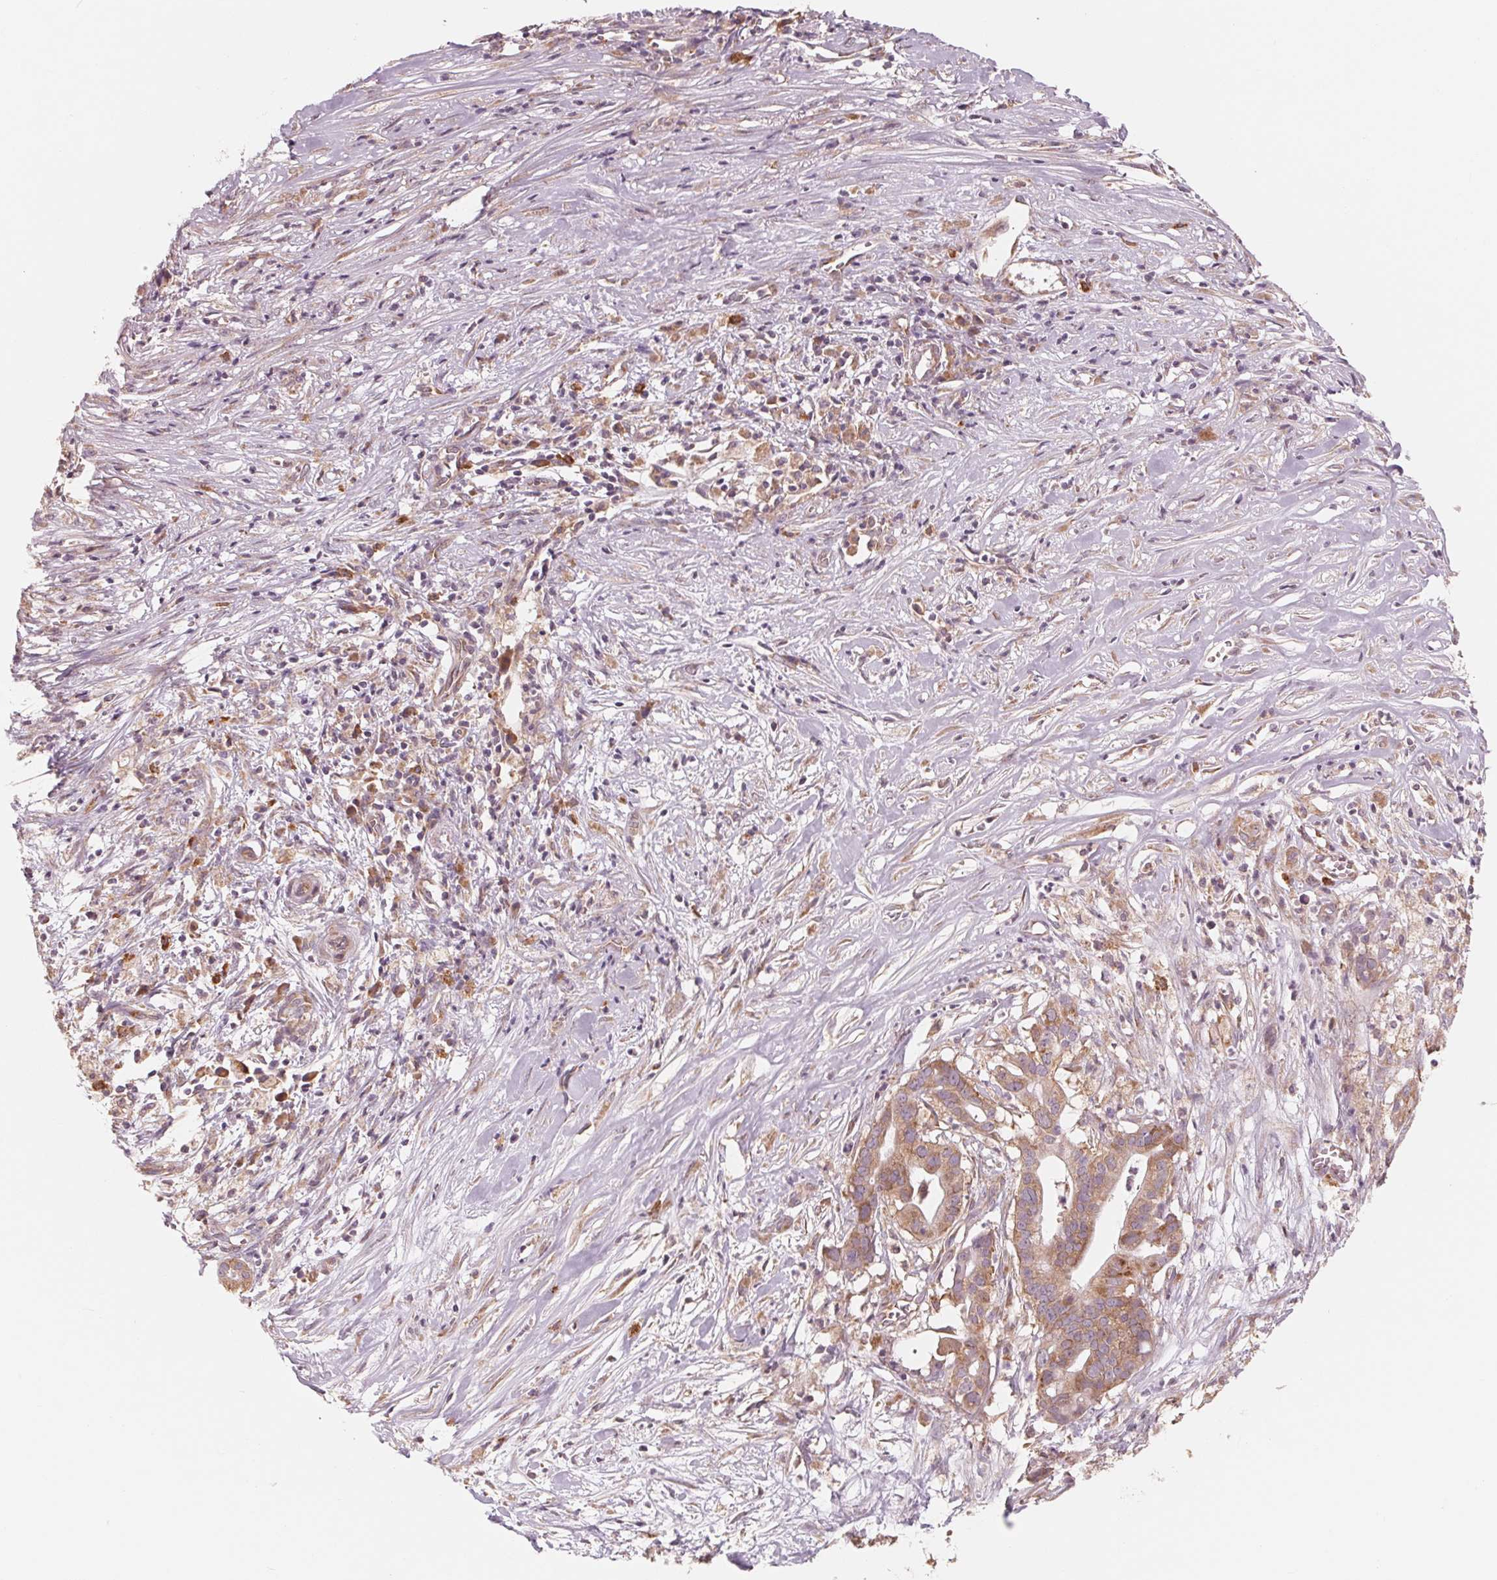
{"staining": {"intensity": "moderate", "quantity": ">75%", "location": "cytoplasmic/membranous"}, "tissue": "pancreatic cancer", "cell_type": "Tumor cells", "image_type": "cancer", "snomed": [{"axis": "morphology", "description": "Adenocarcinoma, NOS"}, {"axis": "topography", "description": "Pancreas"}], "caption": "An image of human pancreatic cancer (adenocarcinoma) stained for a protein exhibits moderate cytoplasmic/membranous brown staining in tumor cells.", "gene": "GIGYF2", "patient": {"sex": "male", "age": 61}}